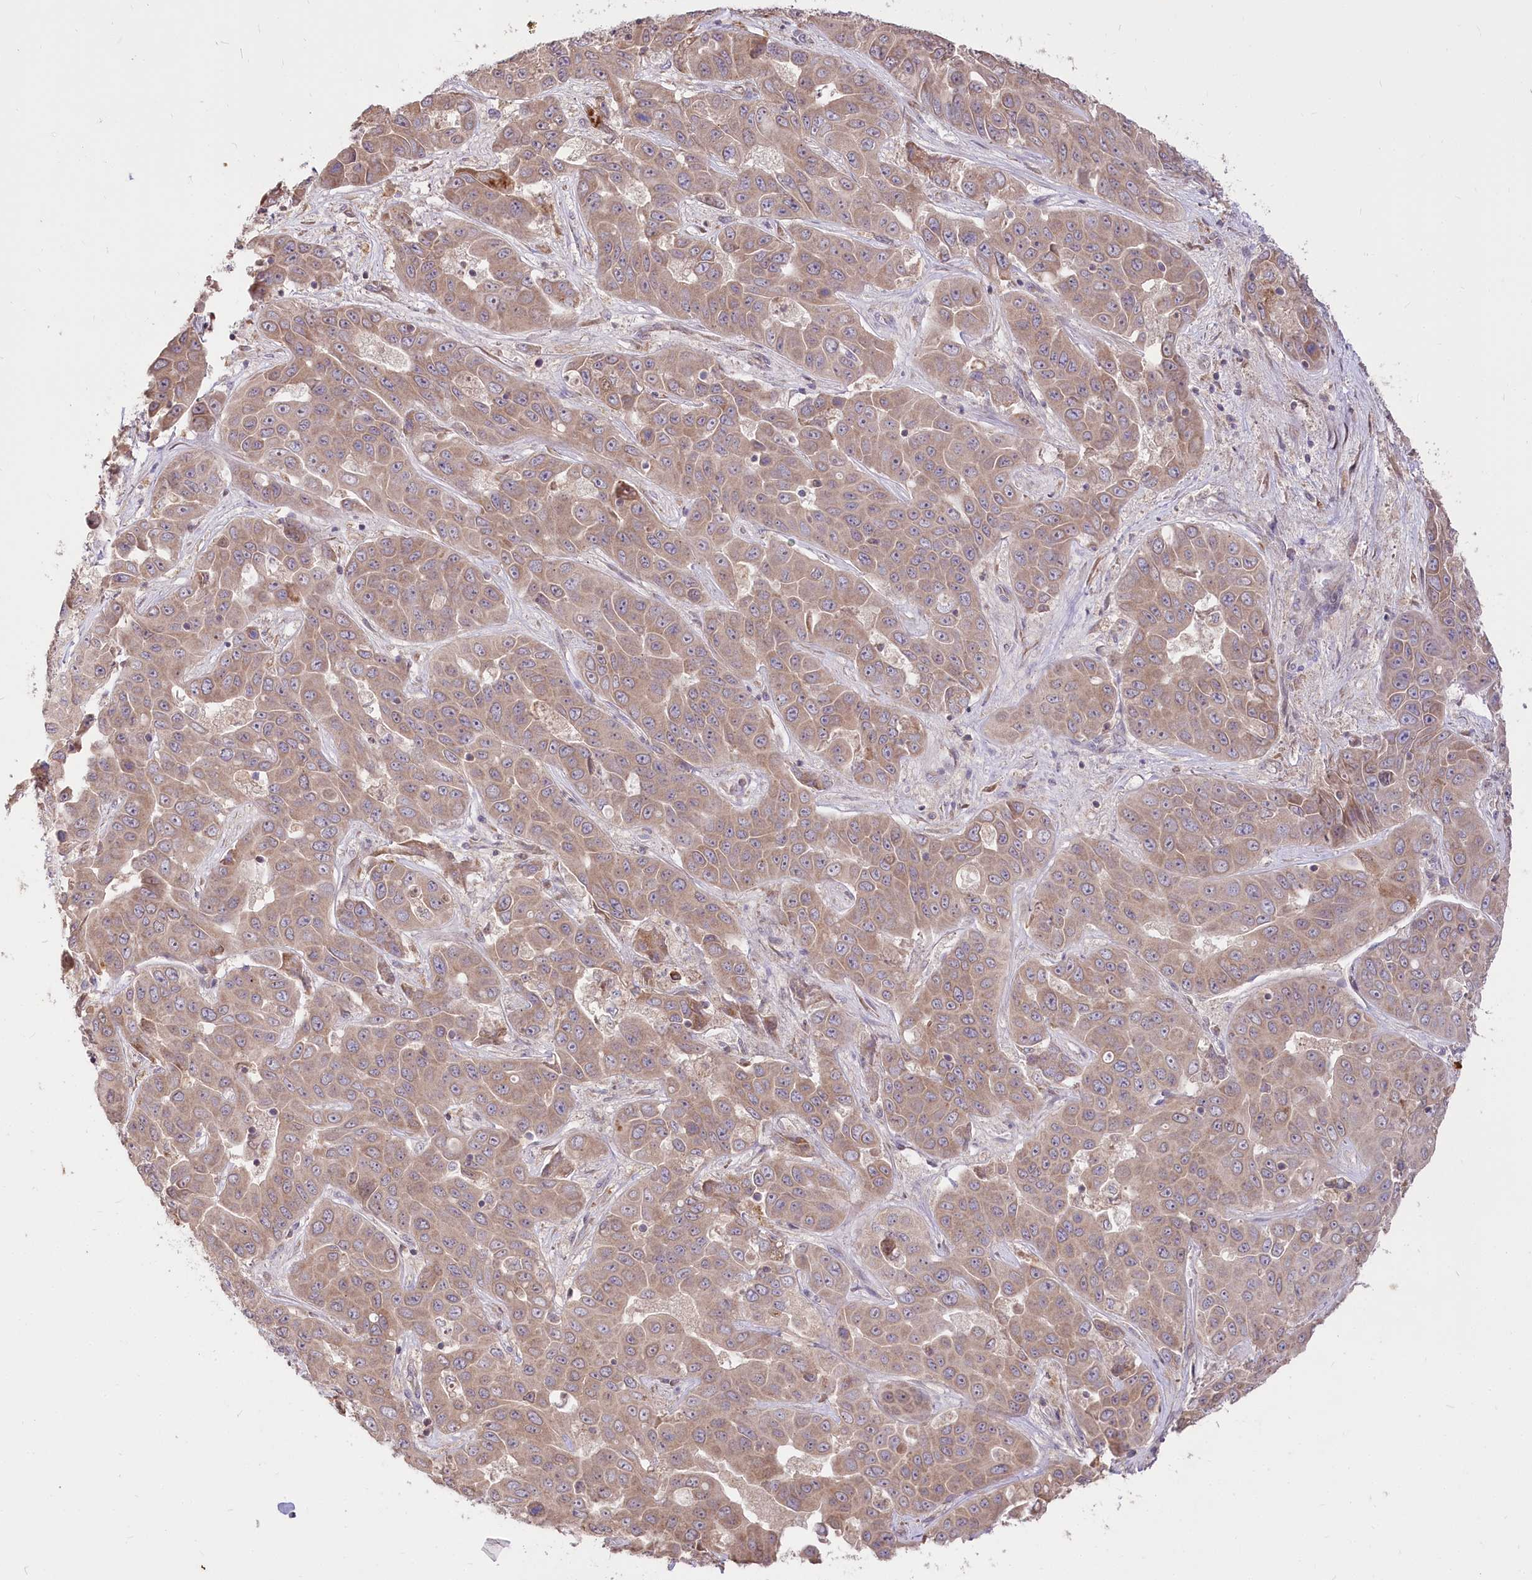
{"staining": {"intensity": "moderate", "quantity": ">75%", "location": "cytoplasmic/membranous"}, "tissue": "liver cancer", "cell_type": "Tumor cells", "image_type": "cancer", "snomed": [{"axis": "morphology", "description": "Cholangiocarcinoma"}, {"axis": "topography", "description": "Liver"}], "caption": "Immunohistochemistry (DAB) staining of liver cancer shows moderate cytoplasmic/membranous protein expression in about >75% of tumor cells. The staining was performed using DAB to visualize the protein expression in brown, while the nuclei were stained in blue with hematoxylin (Magnification: 20x).", "gene": "STT3B", "patient": {"sex": "female", "age": 52}}